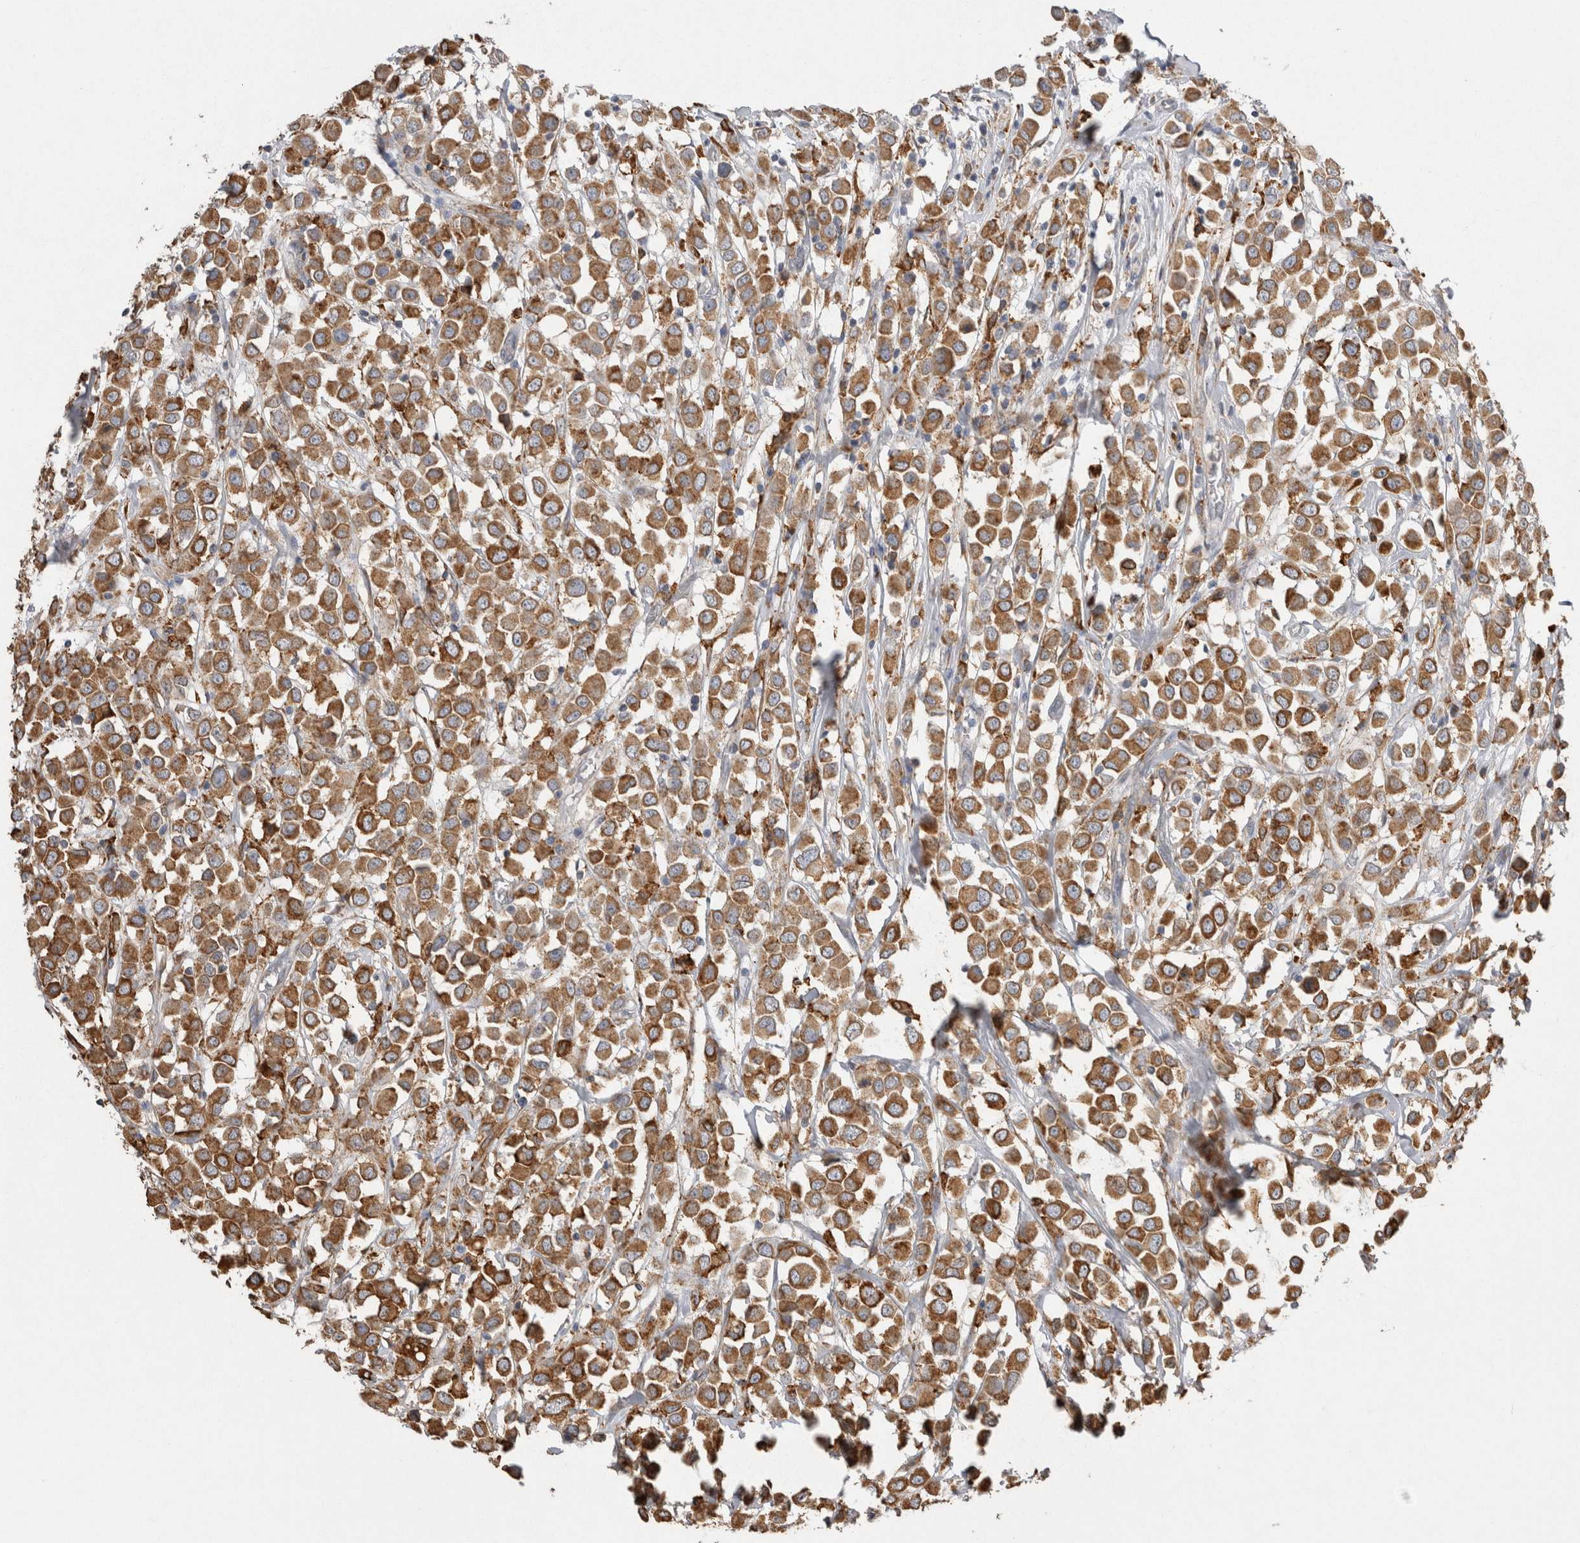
{"staining": {"intensity": "moderate", "quantity": ">75%", "location": "cytoplasmic/membranous"}, "tissue": "breast cancer", "cell_type": "Tumor cells", "image_type": "cancer", "snomed": [{"axis": "morphology", "description": "Duct carcinoma"}, {"axis": "topography", "description": "Breast"}], "caption": "Breast intraductal carcinoma stained with immunohistochemistry exhibits moderate cytoplasmic/membranous expression in about >75% of tumor cells.", "gene": "LRPAP1", "patient": {"sex": "female", "age": 61}}